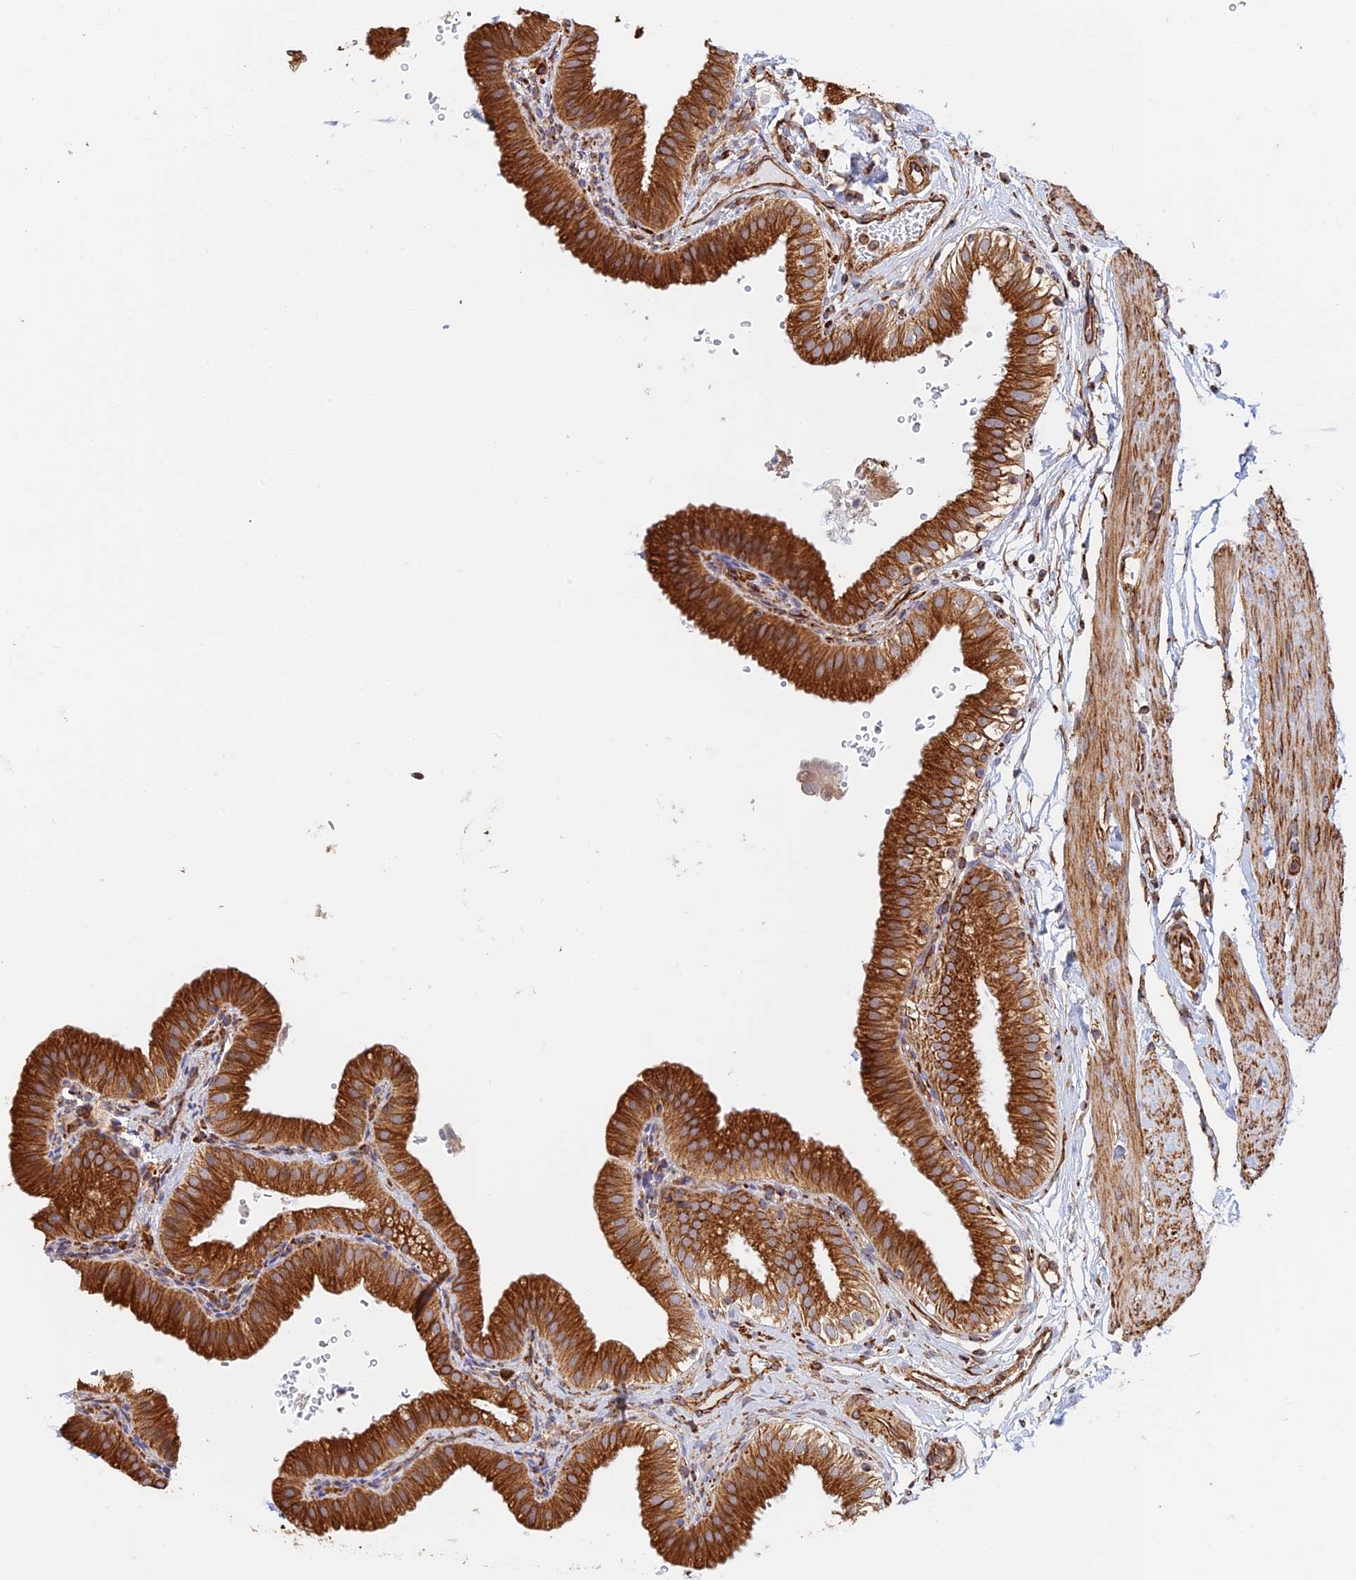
{"staining": {"intensity": "strong", "quantity": ">75%", "location": "cytoplasmic/membranous"}, "tissue": "gallbladder", "cell_type": "Glandular cells", "image_type": "normal", "snomed": [{"axis": "morphology", "description": "Normal tissue, NOS"}, {"axis": "topography", "description": "Gallbladder"}], "caption": "The histopathology image shows staining of normal gallbladder, revealing strong cytoplasmic/membranous protein staining (brown color) within glandular cells. The staining is performed using DAB (3,3'-diaminobenzidine) brown chromogen to label protein expression. The nuclei are counter-stained blue using hematoxylin.", "gene": "WBP11", "patient": {"sex": "female", "age": 61}}